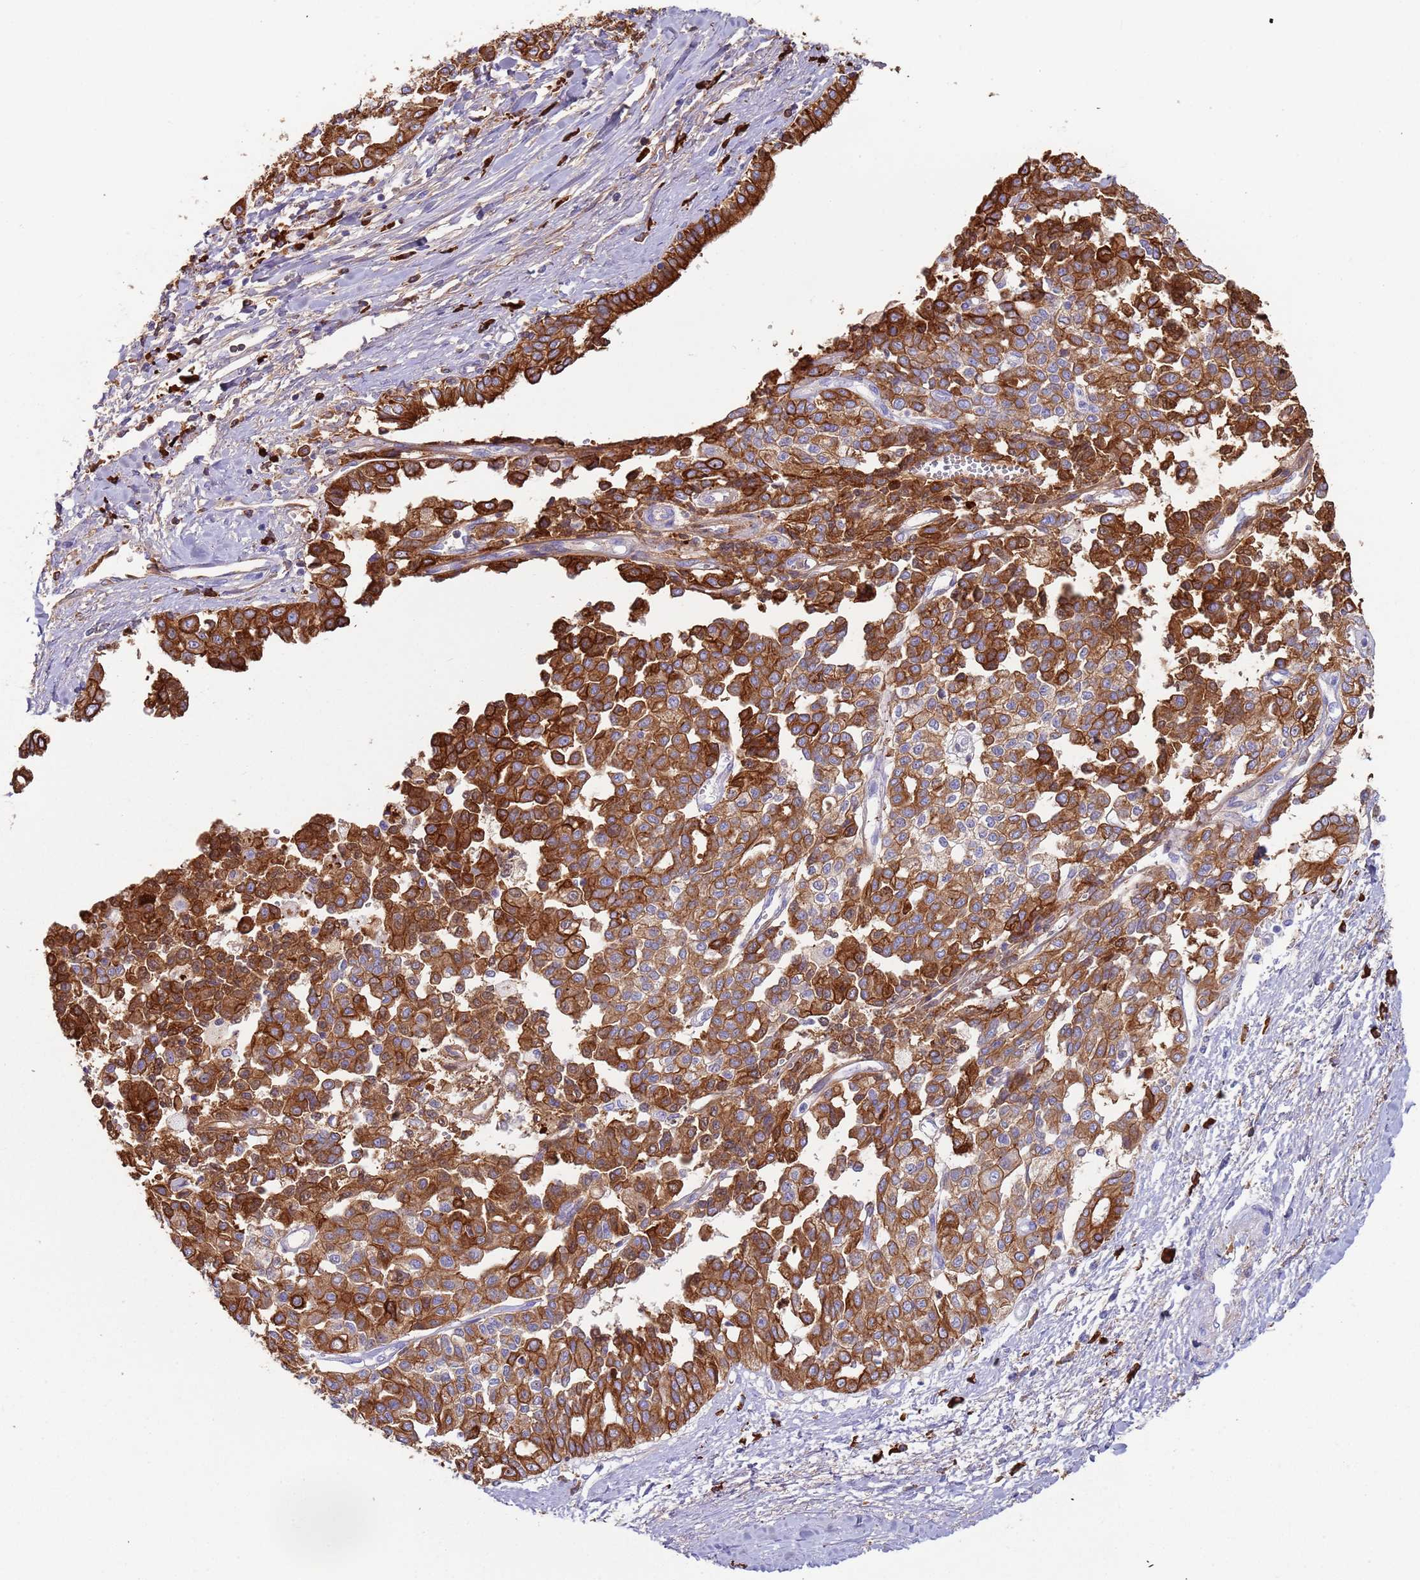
{"staining": {"intensity": "strong", "quantity": ">75%", "location": "cytoplasmic/membranous"}, "tissue": "liver cancer", "cell_type": "Tumor cells", "image_type": "cancer", "snomed": [{"axis": "morphology", "description": "Cholangiocarcinoma"}, {"axis": "topography", "description": "Liver"}], "caption": "Protein staining by immunohistochemistry (IHC) displays strong cytoplasmic/membranous expression in approximately >75% of tumor cells in liver cancer. Using DAB (brown) and hematoxylin (blue) stains, captured at high magnification using brightfield microscopy.", "gene": "CYSLTR2", "patient": {"sex": "female", "age": 77}}